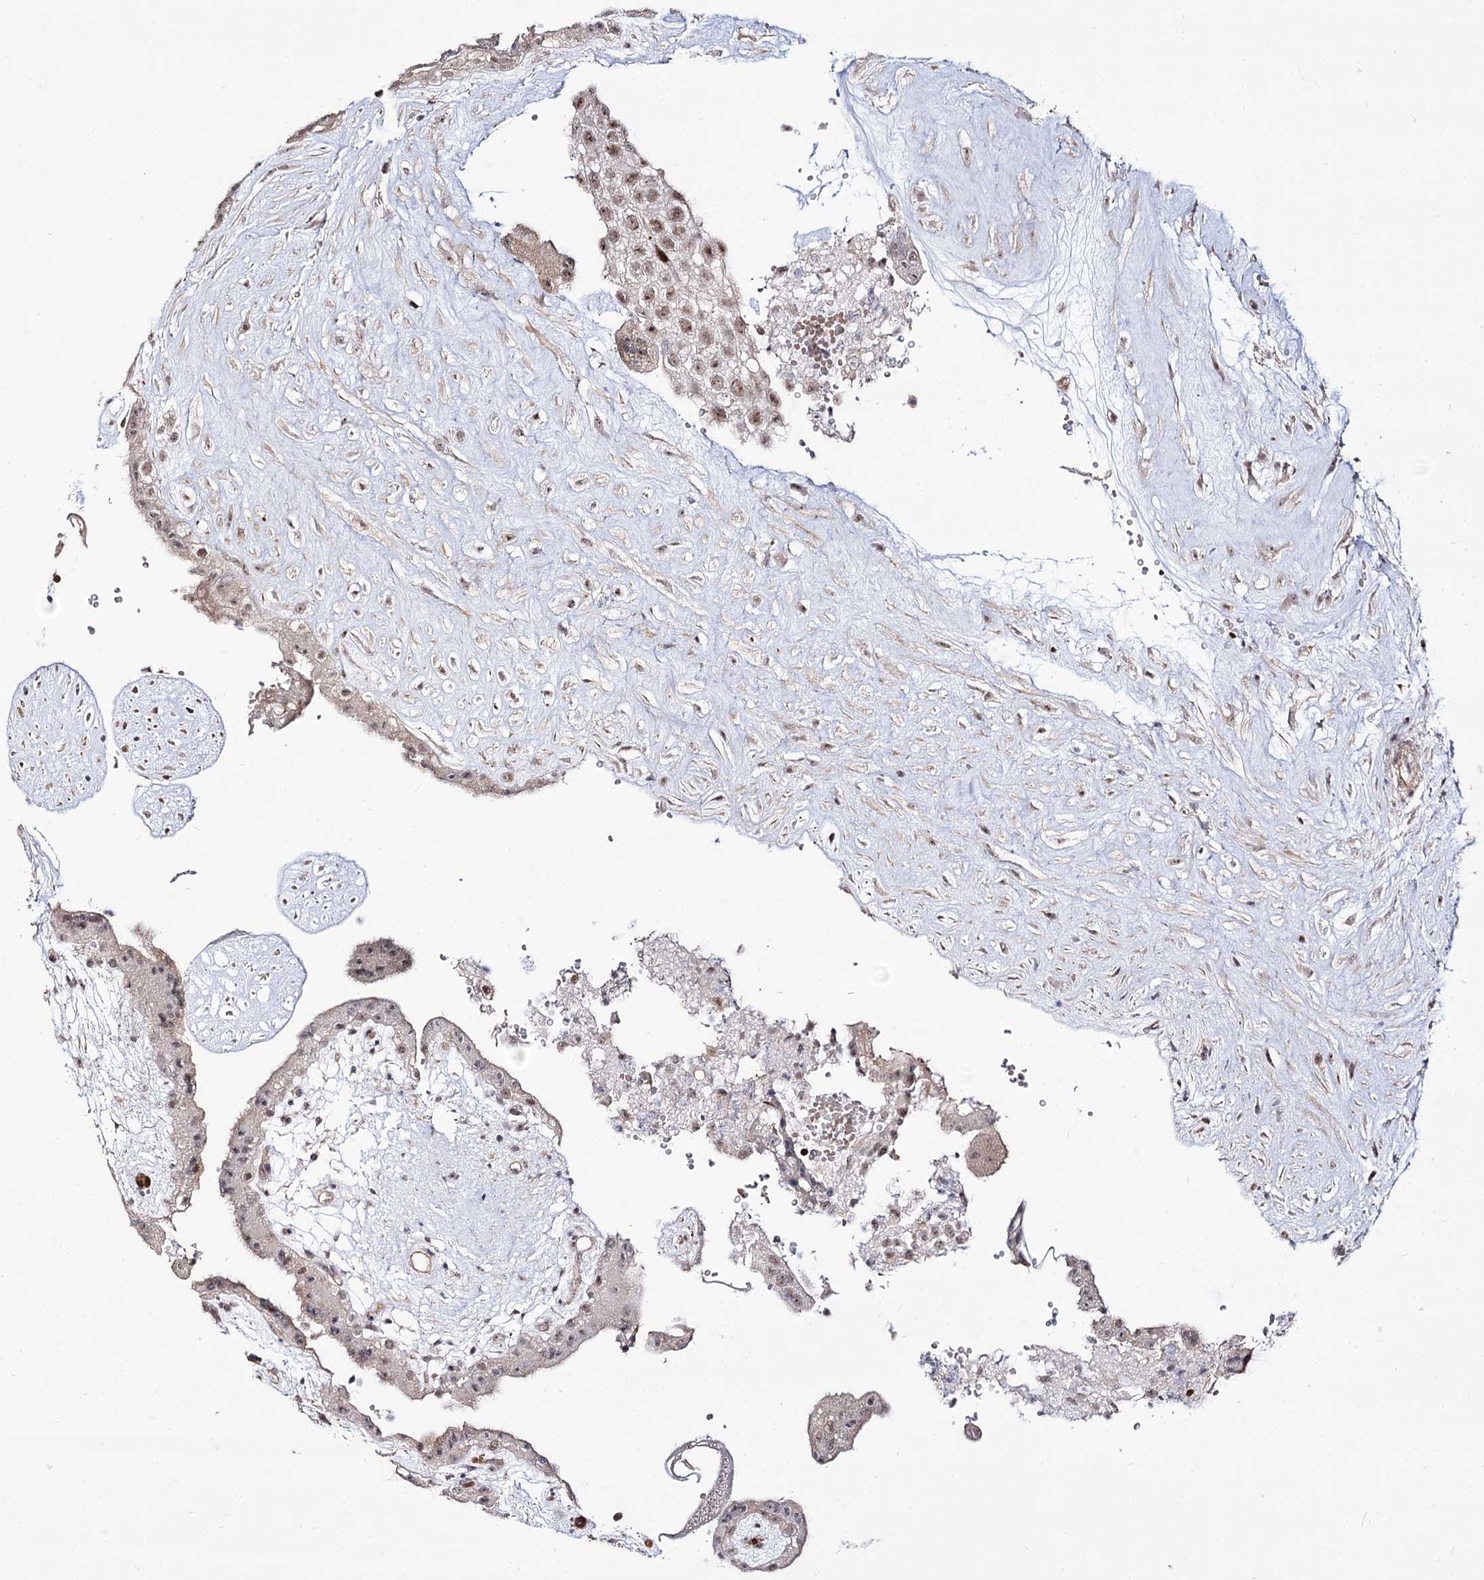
{"staining": {"intensity": "moderate", "quantity": ">75%", "location": "nuclear"}, "tissue": "placenta", "cell_type": "Decidual cells", "image_type": "normal", "snomed": [{"axis": "morphology", "description": "Normal tissue, NOS"}, {"axis": "topography", "description": "Placenta"}], "caption": "Moderate nuclear staining for a protein is appreciated in approximately >75% of decidual cells of normal placenta using IHC.", "gene": "RRP9", "patient": {"sex": "female", "age": 18}}